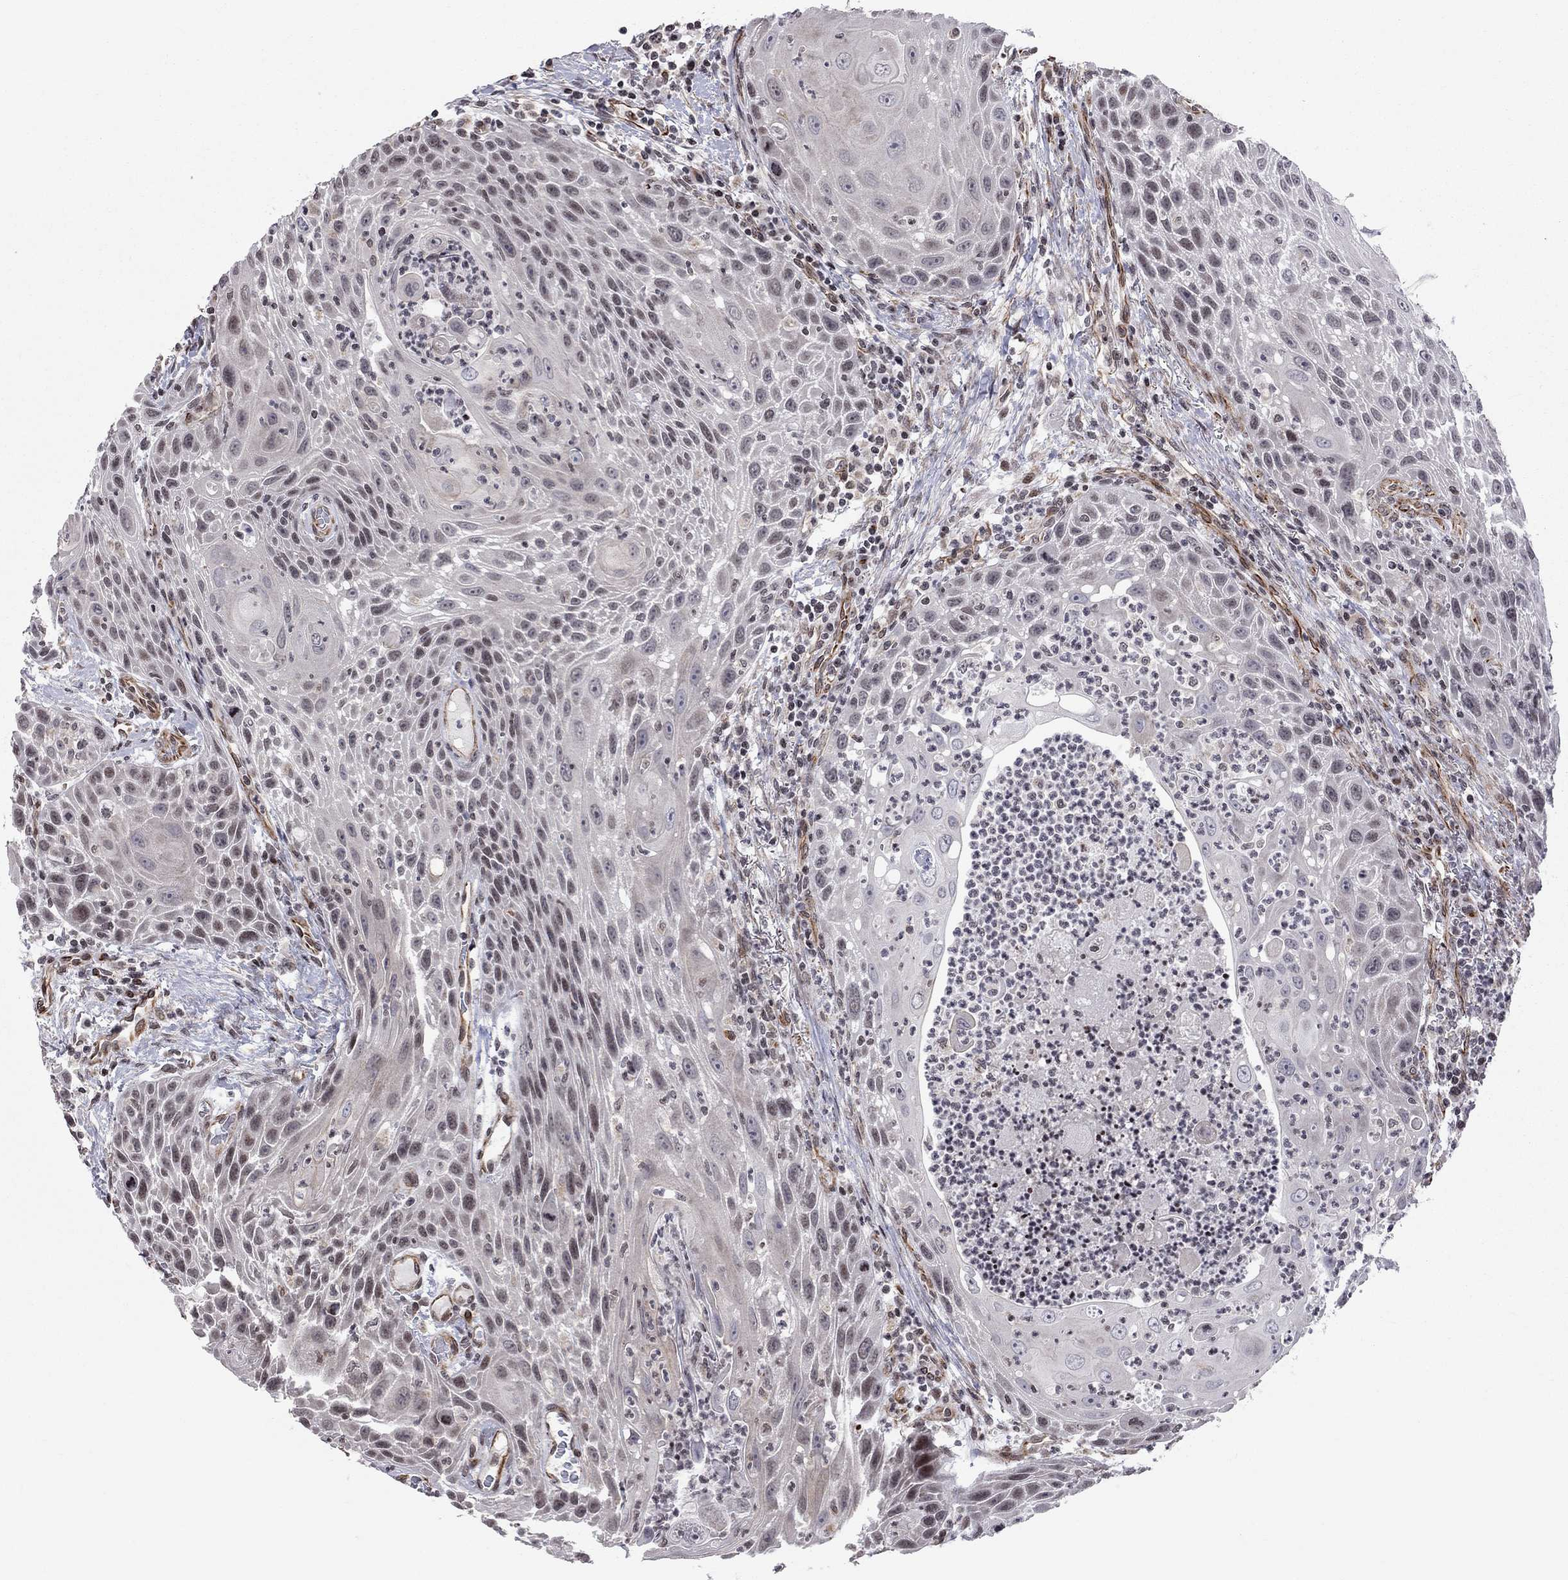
{"staining": {"intensity": "negative", "quantity": "none", "location": "none"}, "tissue": "head and neck cancer", "cell_type": "Tumor cells", "image_type": "cancer", "snomed": [{"axis": "morphology", "description": "Squamous cell carcinoma, NOS"}, {"axis": "topography", "description": "Head-Neck"}], "caption": "Histopathology image shows no protein expression in tumor cells of head and neck cancer tissue.", "gene": "MTNR1B", "patient": {"sex": "male", "age": 69}}